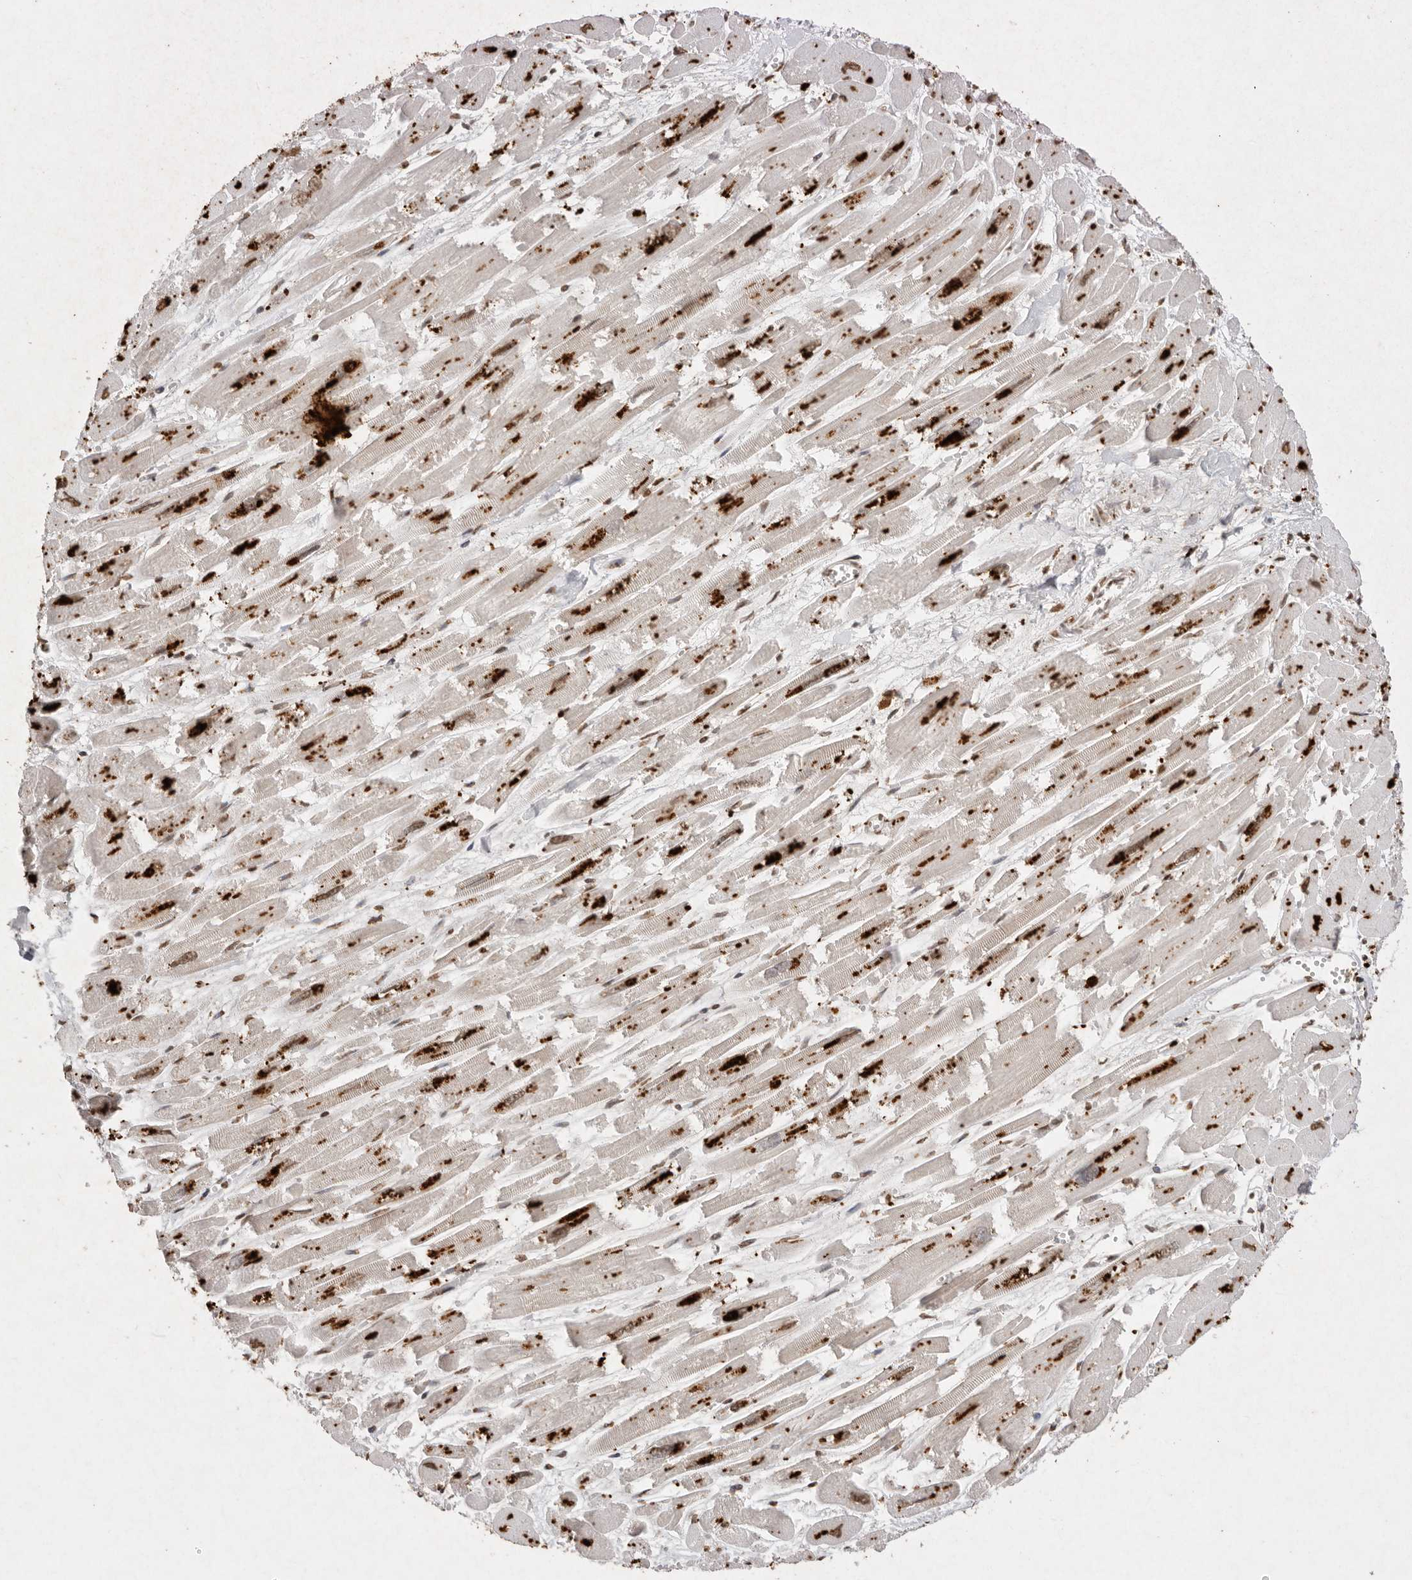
{"staining": {"intensity": "strong", "quantity": ">75%", "location": "cytoplasmic/membranous,nuclear"}, "tissue": "heart muscle", "cell_type": "Cardiomyocytes", "image_type": "normal", "snomed": [{"axis": "morphology", "description": "Normal tissue, NOS"}, {"axis": "topography", "description": "Heart"}], "caption": "Immunohistochemistry (DAB) staining of benign human heart muscle displays strong cytoplasmic/membranous,nuclear protein positivity in approximately >75% of cardiomyocytes.", "gene": "NKX3", "patient": {"sex": "male", "age": 54}}